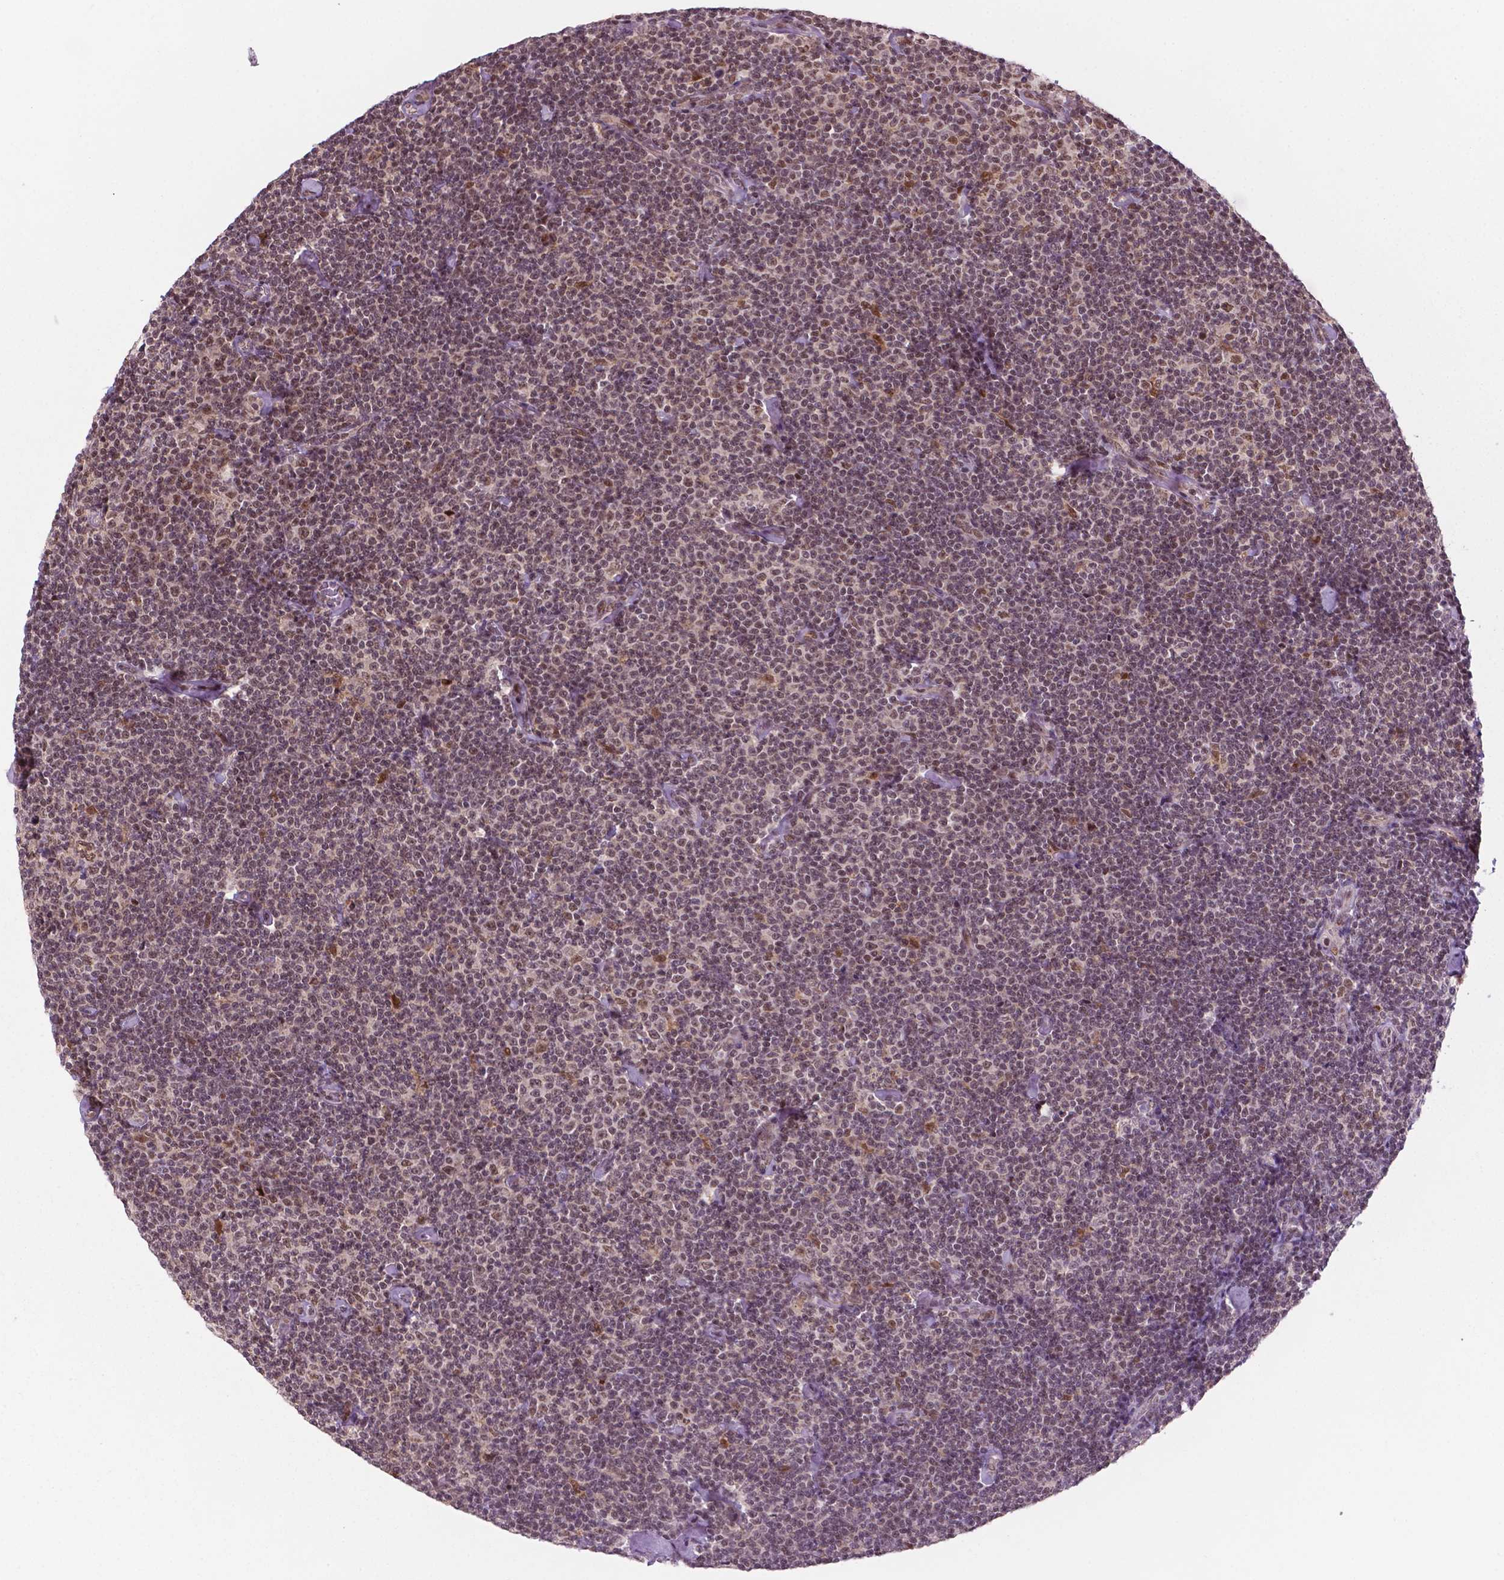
{"staining": {"intensity": "moderate", "quantity": "<25%", "location": "nuclear"}, "tissue": "lymphoma", "cell_type": "Tumor cells", "image_type": "cancer", "snomed": [{"axis": "morphology", "description": "Malignant lymphoma, non-Hodgkin's type, Low grade"}, {"axis": "topography", "description": "Lymph node"}], "caption": "Immunohistochemical staining of malignant lymphoma, non-Hodgkin's type (low-grade) exhibits low levels of moderate nuclear expression in approximately <25% of tumor cells. (Brightfield microscopy of DAB IHC at high magnification).", "gene": "PER2", "patient": {"sex": "male", "age": 81}}